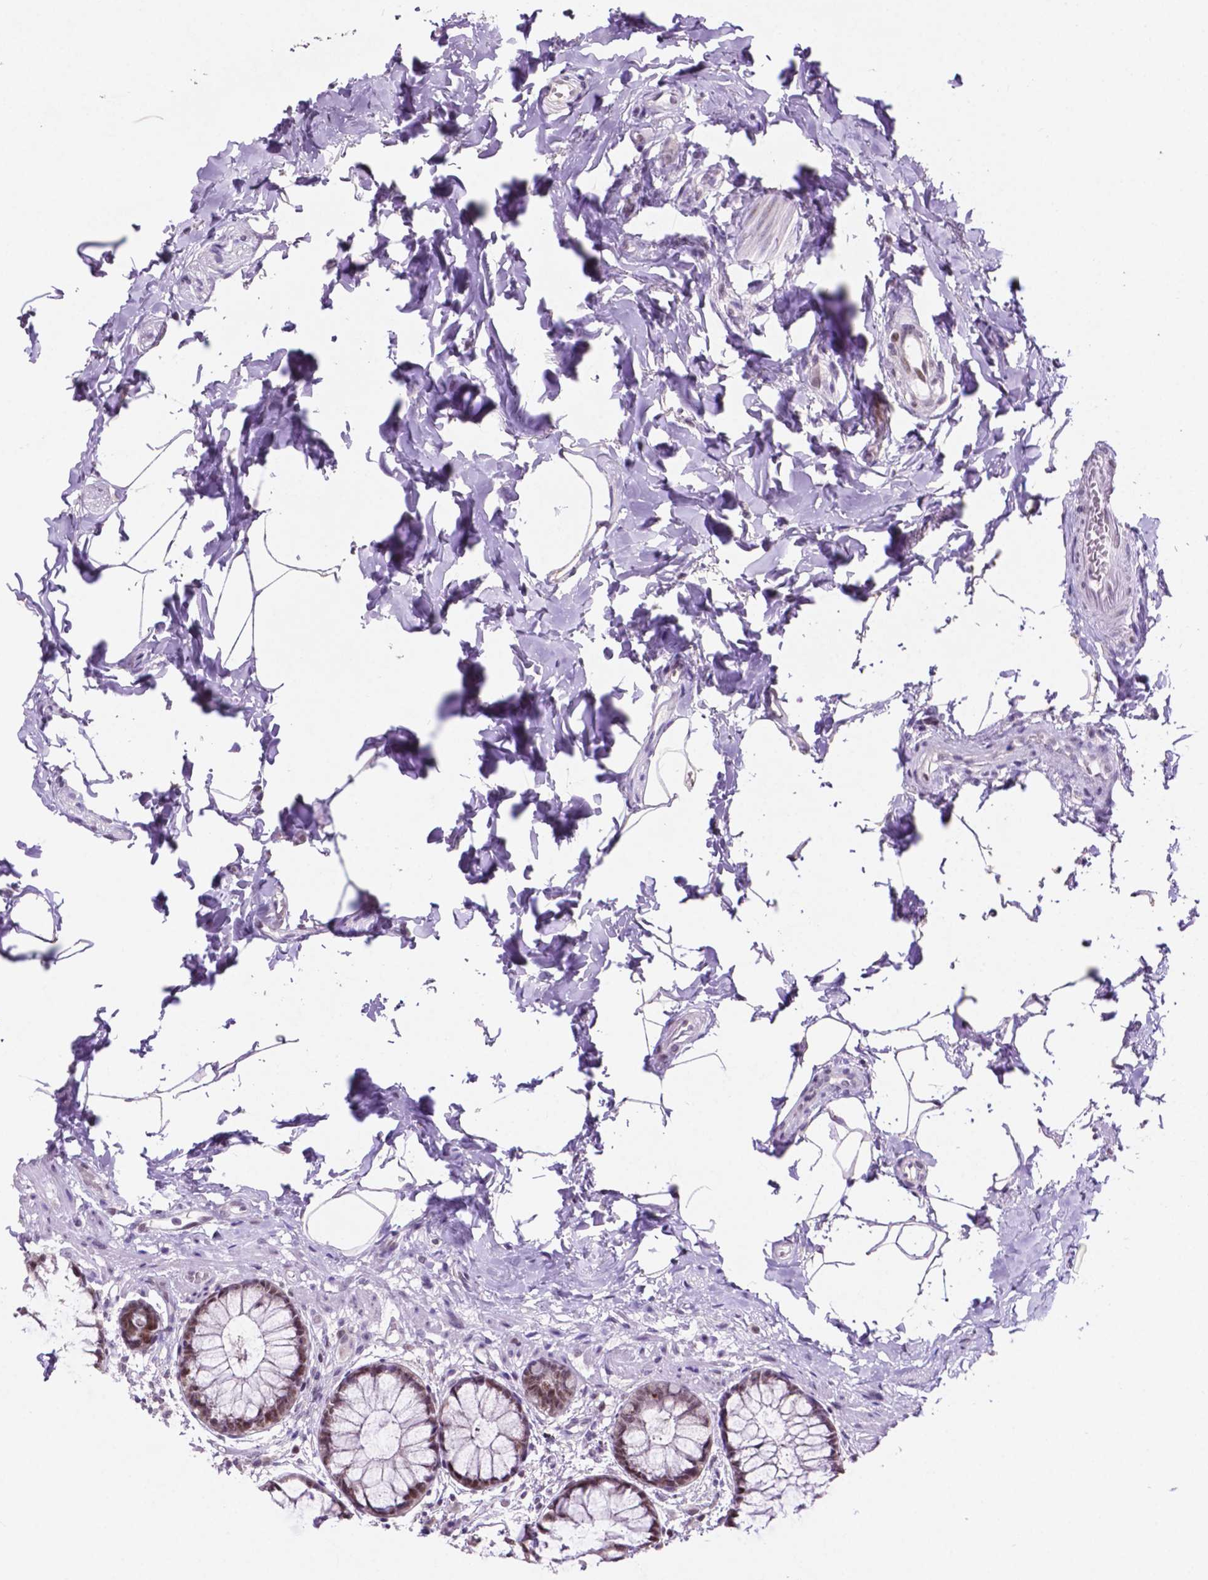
{"staining": {"intensity": "strong", "quantity": ">75%", "location": "nuclear"}, "tissue": "rectum", "cell_type": "Glandular cells", "image_type": "normal", "snomed": [{"axis": "morphology", "description": "Normal tissue, NOS"}, {"axis": "topography", "description": "Rectum"}], "caption": "The histopathology image exhibits staining of normal rectum, revealing strong nuclear protein positivity (brown color) within glandular cells.", "gene": "NCOR1", "patient": {"sex": "female", "age": 62}}